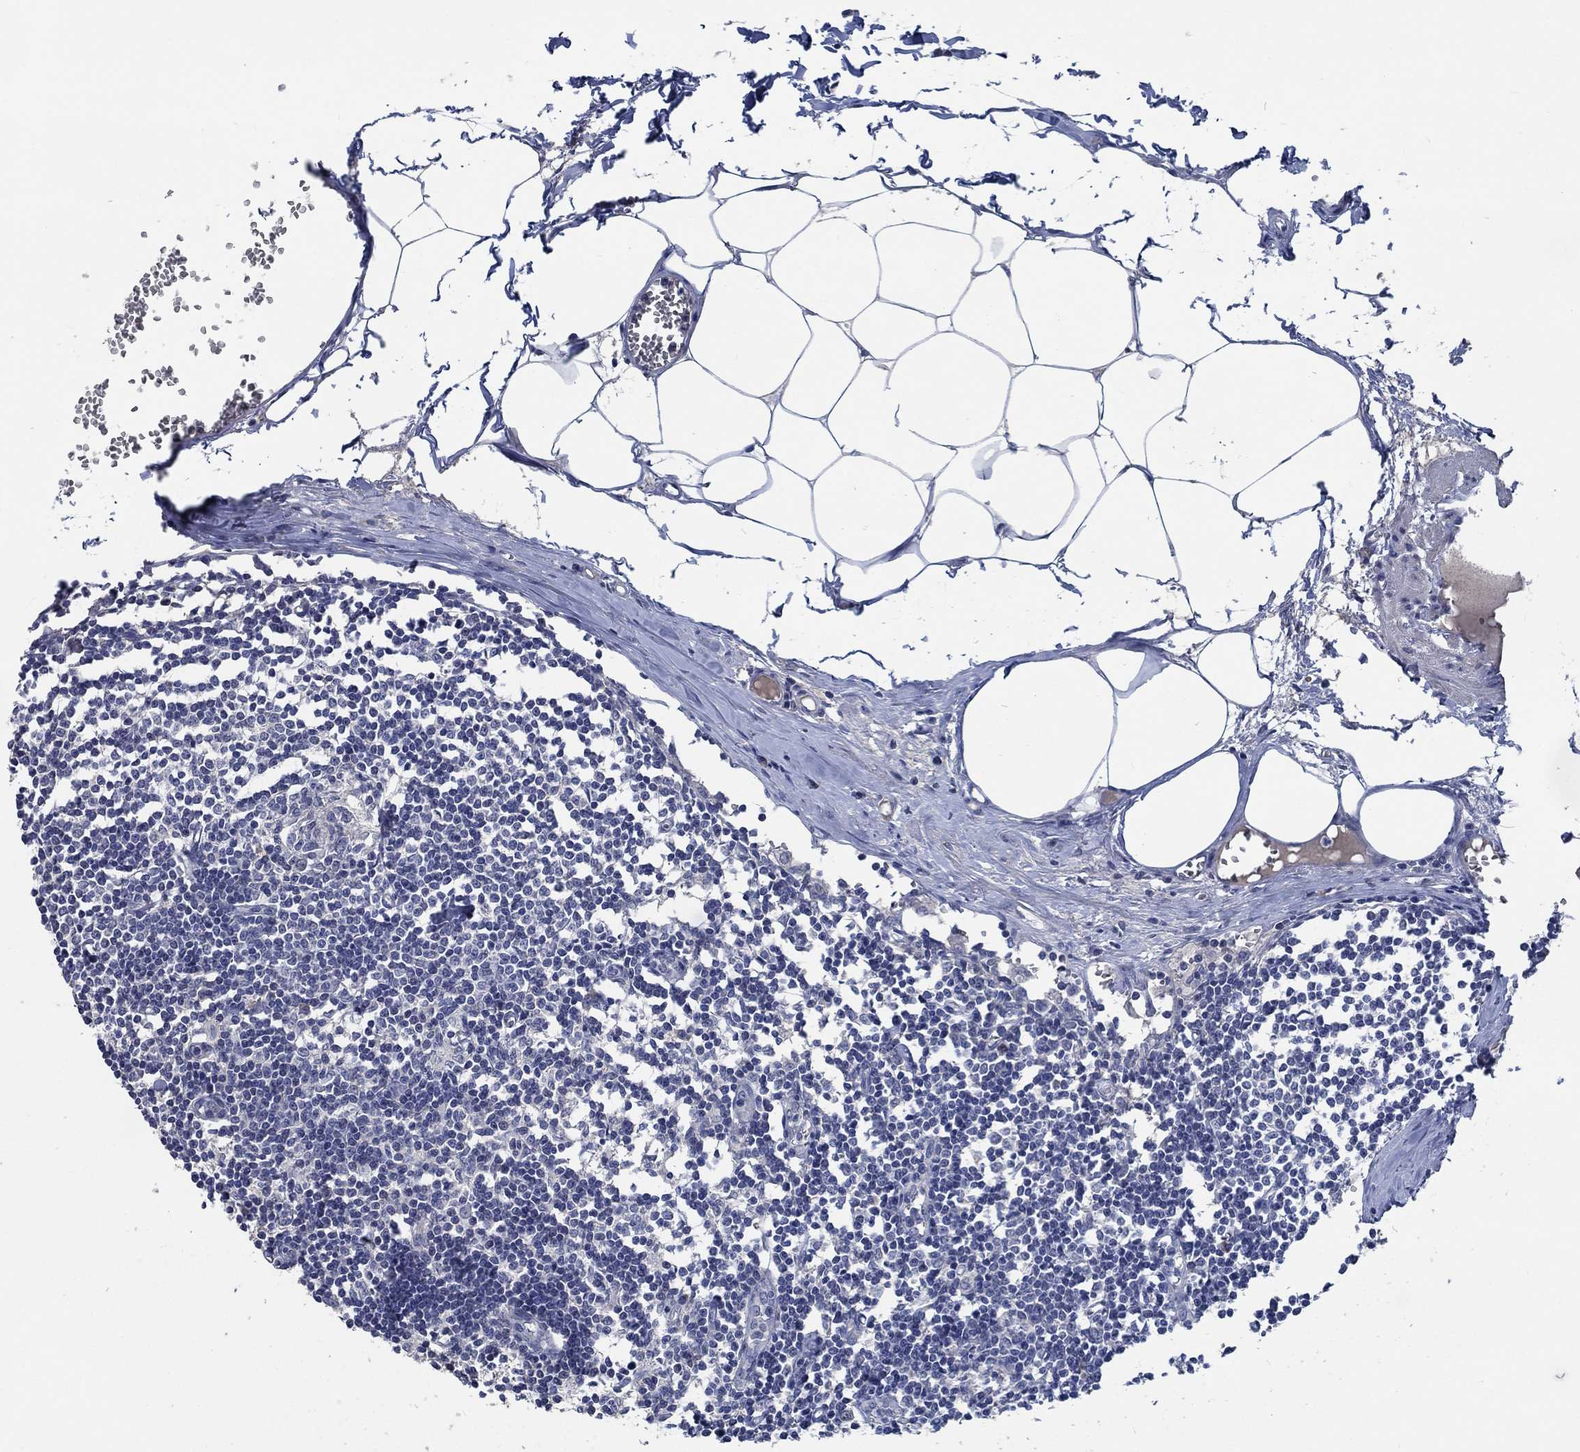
{"staining": {"intensity": "negative", "quantity": "none", "location": "none"}, "tissue": "lymph node", "cell_type": "Germinal center cells", "image_type": "normal", "snomed": [{"axis": "morphology", "description": "Normal tissue, NOS"}, {"axis": "topography", "description": "Lymph node"}], "caption": "This is an immunohistochemistry (IHC) histopathology image of benign human lymph node. There is no staining in germinal center cells.", "gene": "OBSCN", "patient": {"sex": "male", "age": 59}}